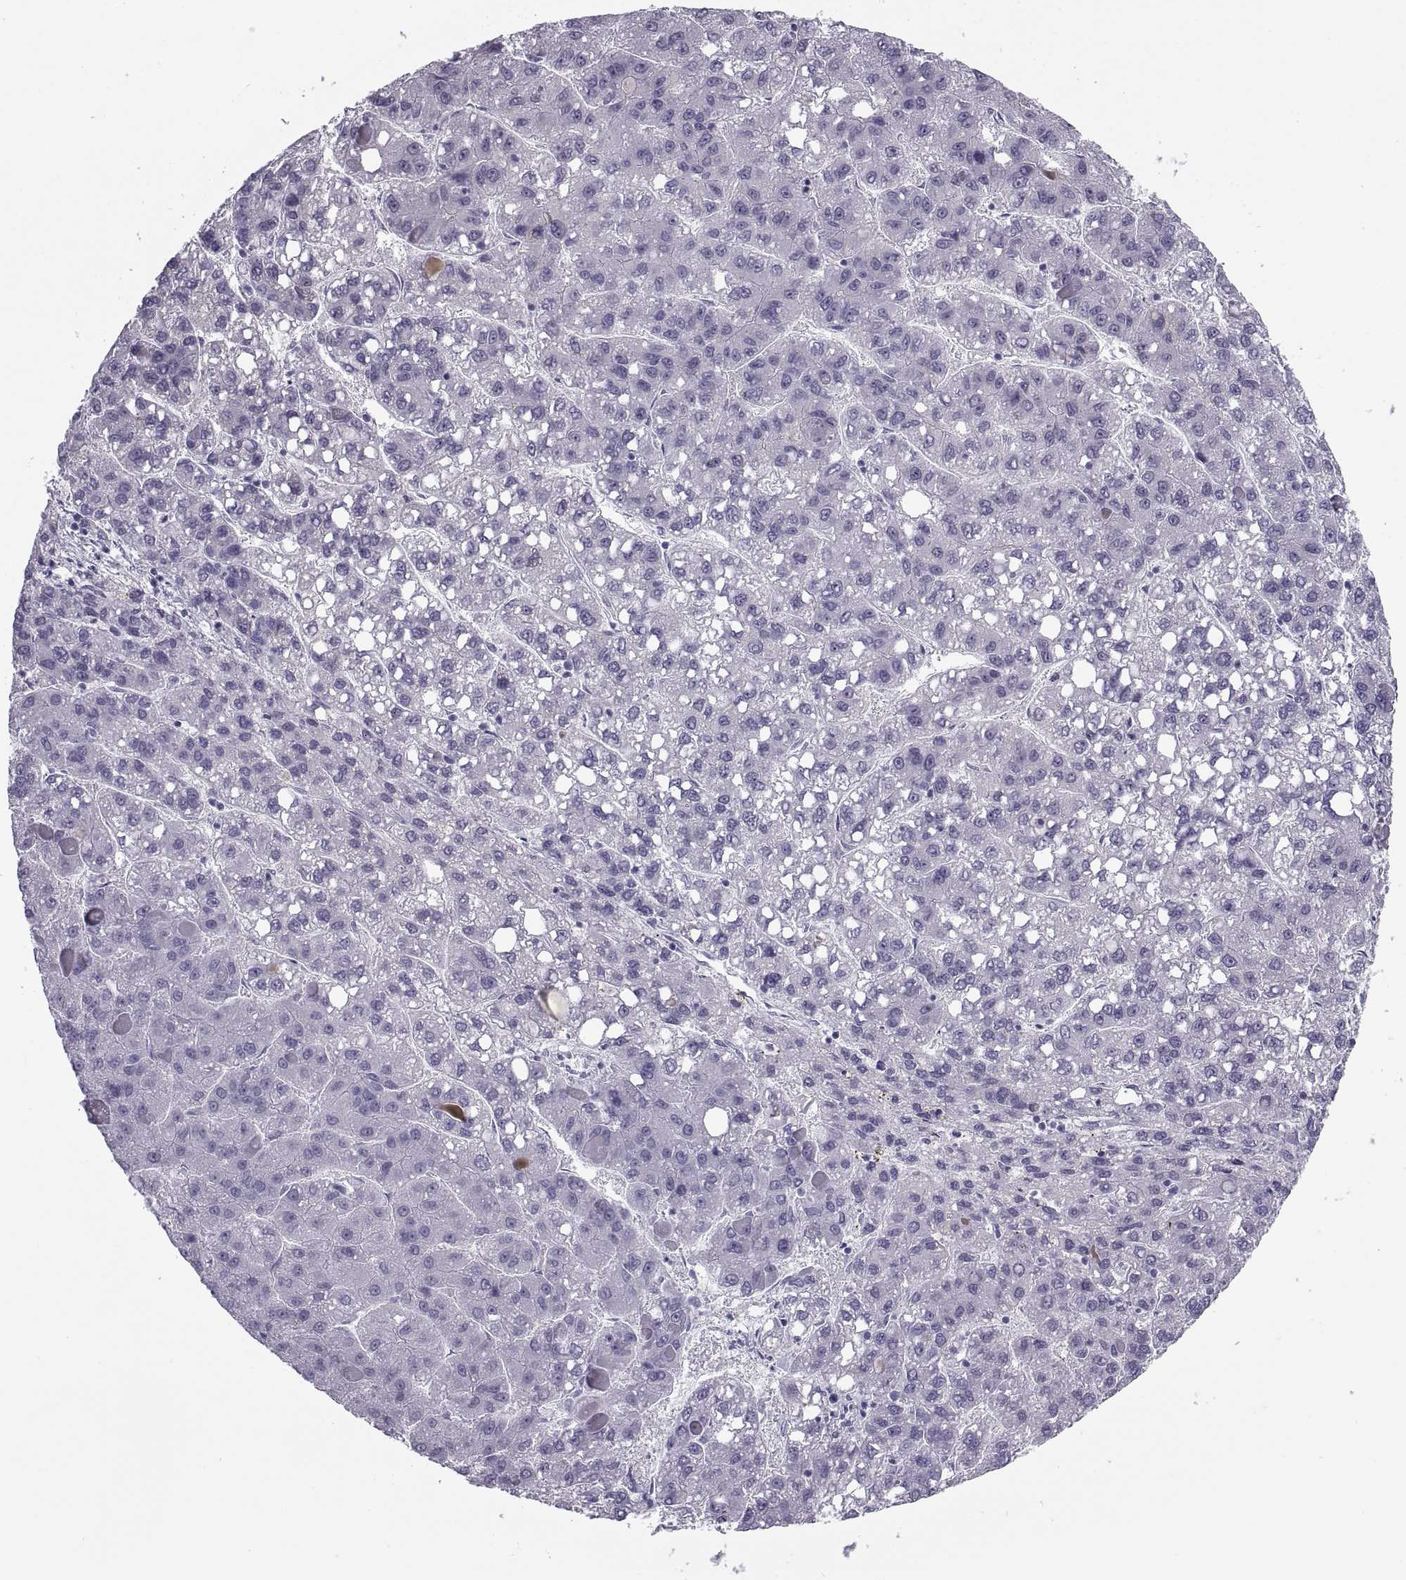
{"staining": {"intensity": "negative", "quantity": "none", "location": "none"}, "tissue": "liver cancer", "cell_type": "Tumor cells", "image_type": "cancer", "snomed": [{"axis": "morphology", "description": "Carcinoma, Hepatocellular, NOS"}, {"axis": "topography", "description": "Liver"}], "caption": "Immunohistochemical staining of liver hepatocellular carcinoma displays no significant staining in tumor cells.", "gene": "RLBP1", "patient": {"sex": "female", "age": 82}}